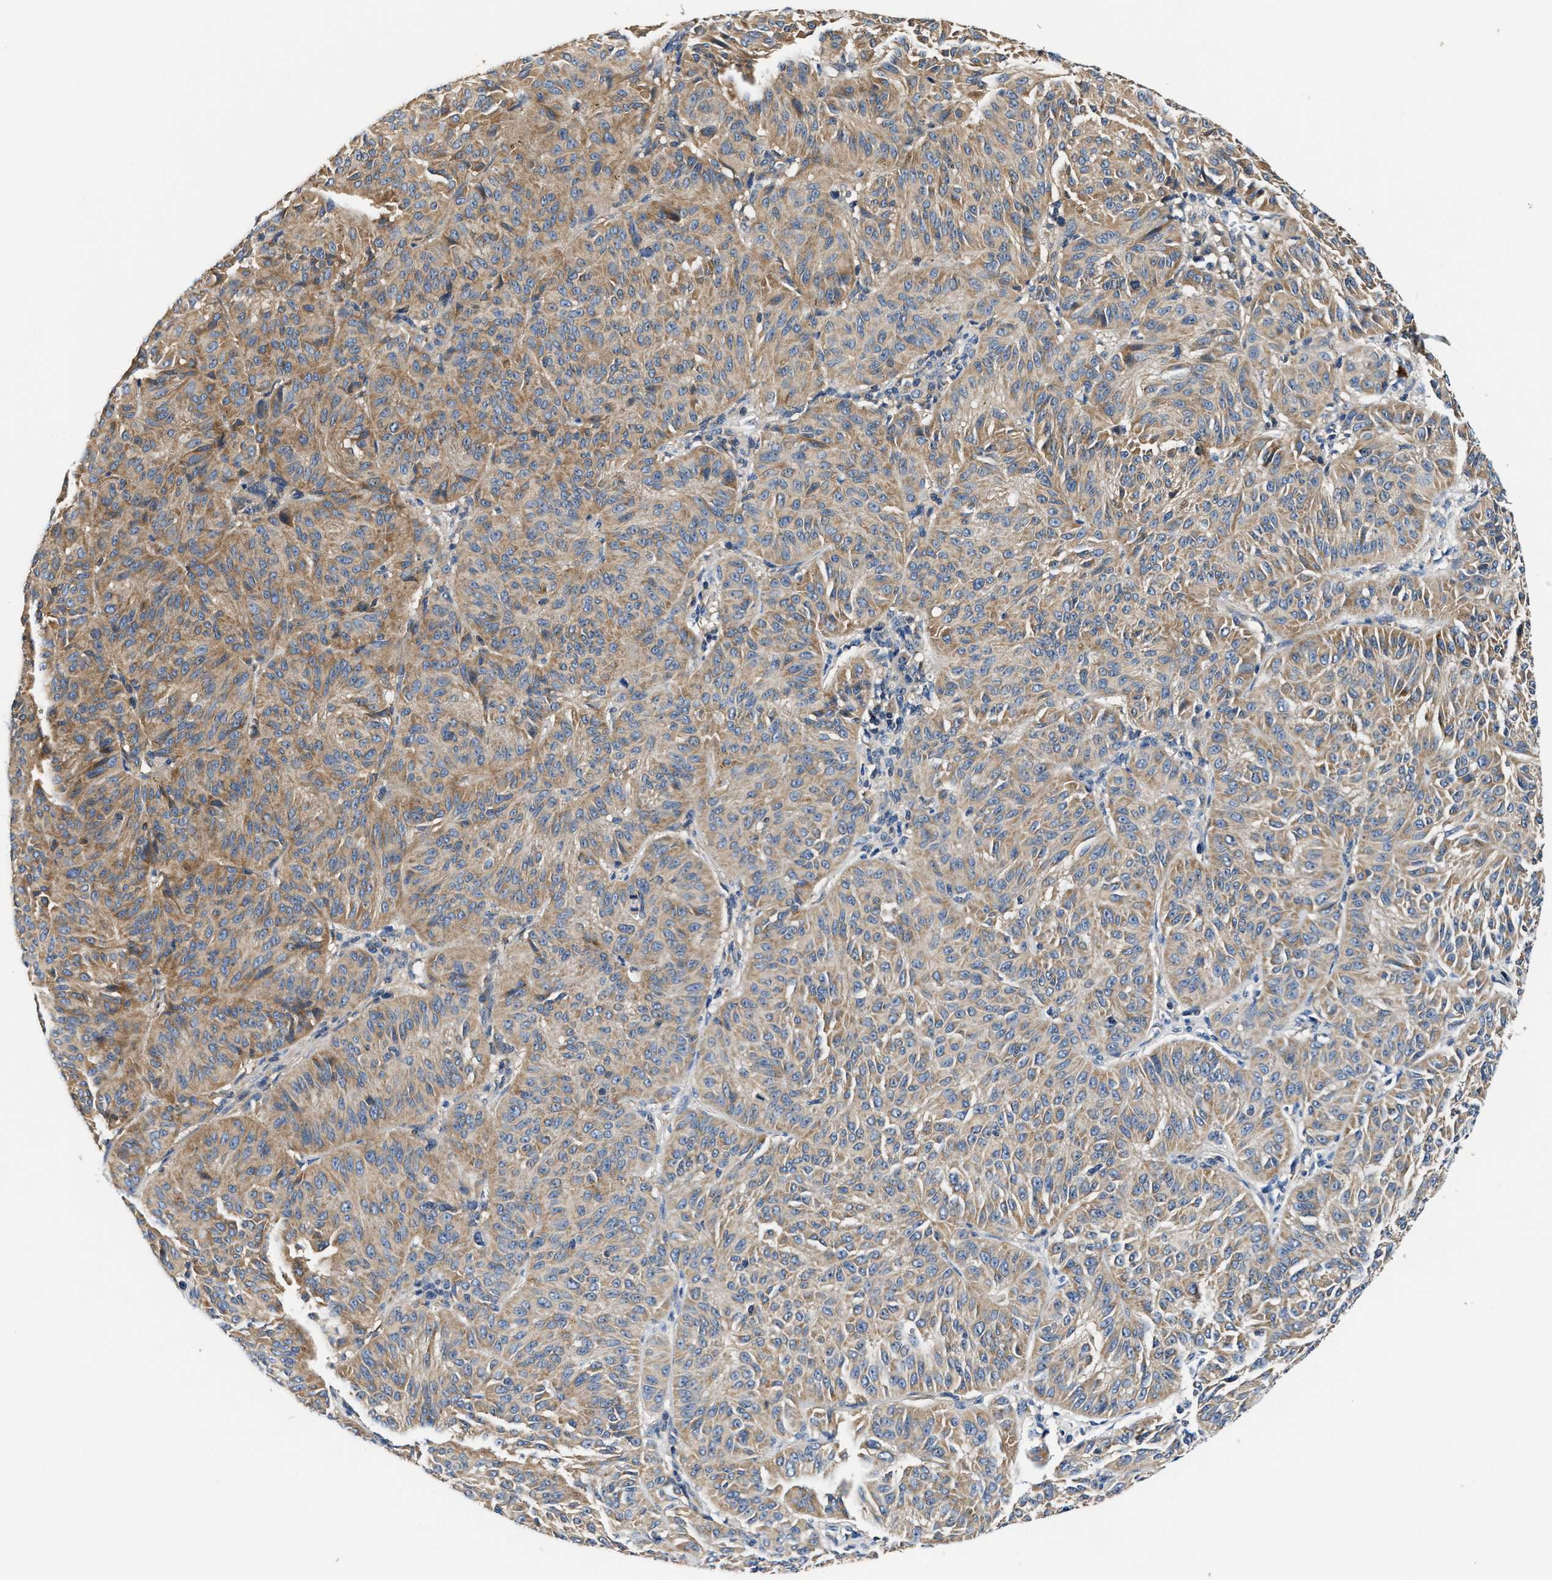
{"staining": {"intensity": "moderate", "quantity": ">75%", "location": "cytoplasmic/membranous"}, "tissue": "melanoma", "cell_type": "Tumor cells", "image_type": "cancer", "snomed": [{"axis": "morphology", "description": "Malignant melanoma, NOS"}, {"axis": "topography", "description": "Skin"}], "caption": "A brown stain labels moderate cytoplasmic/membranous staining of a protein in human malignant melanoma tumor cells.", "gene": "TEX2", "patient": {"sex": "female", "age": 72}}